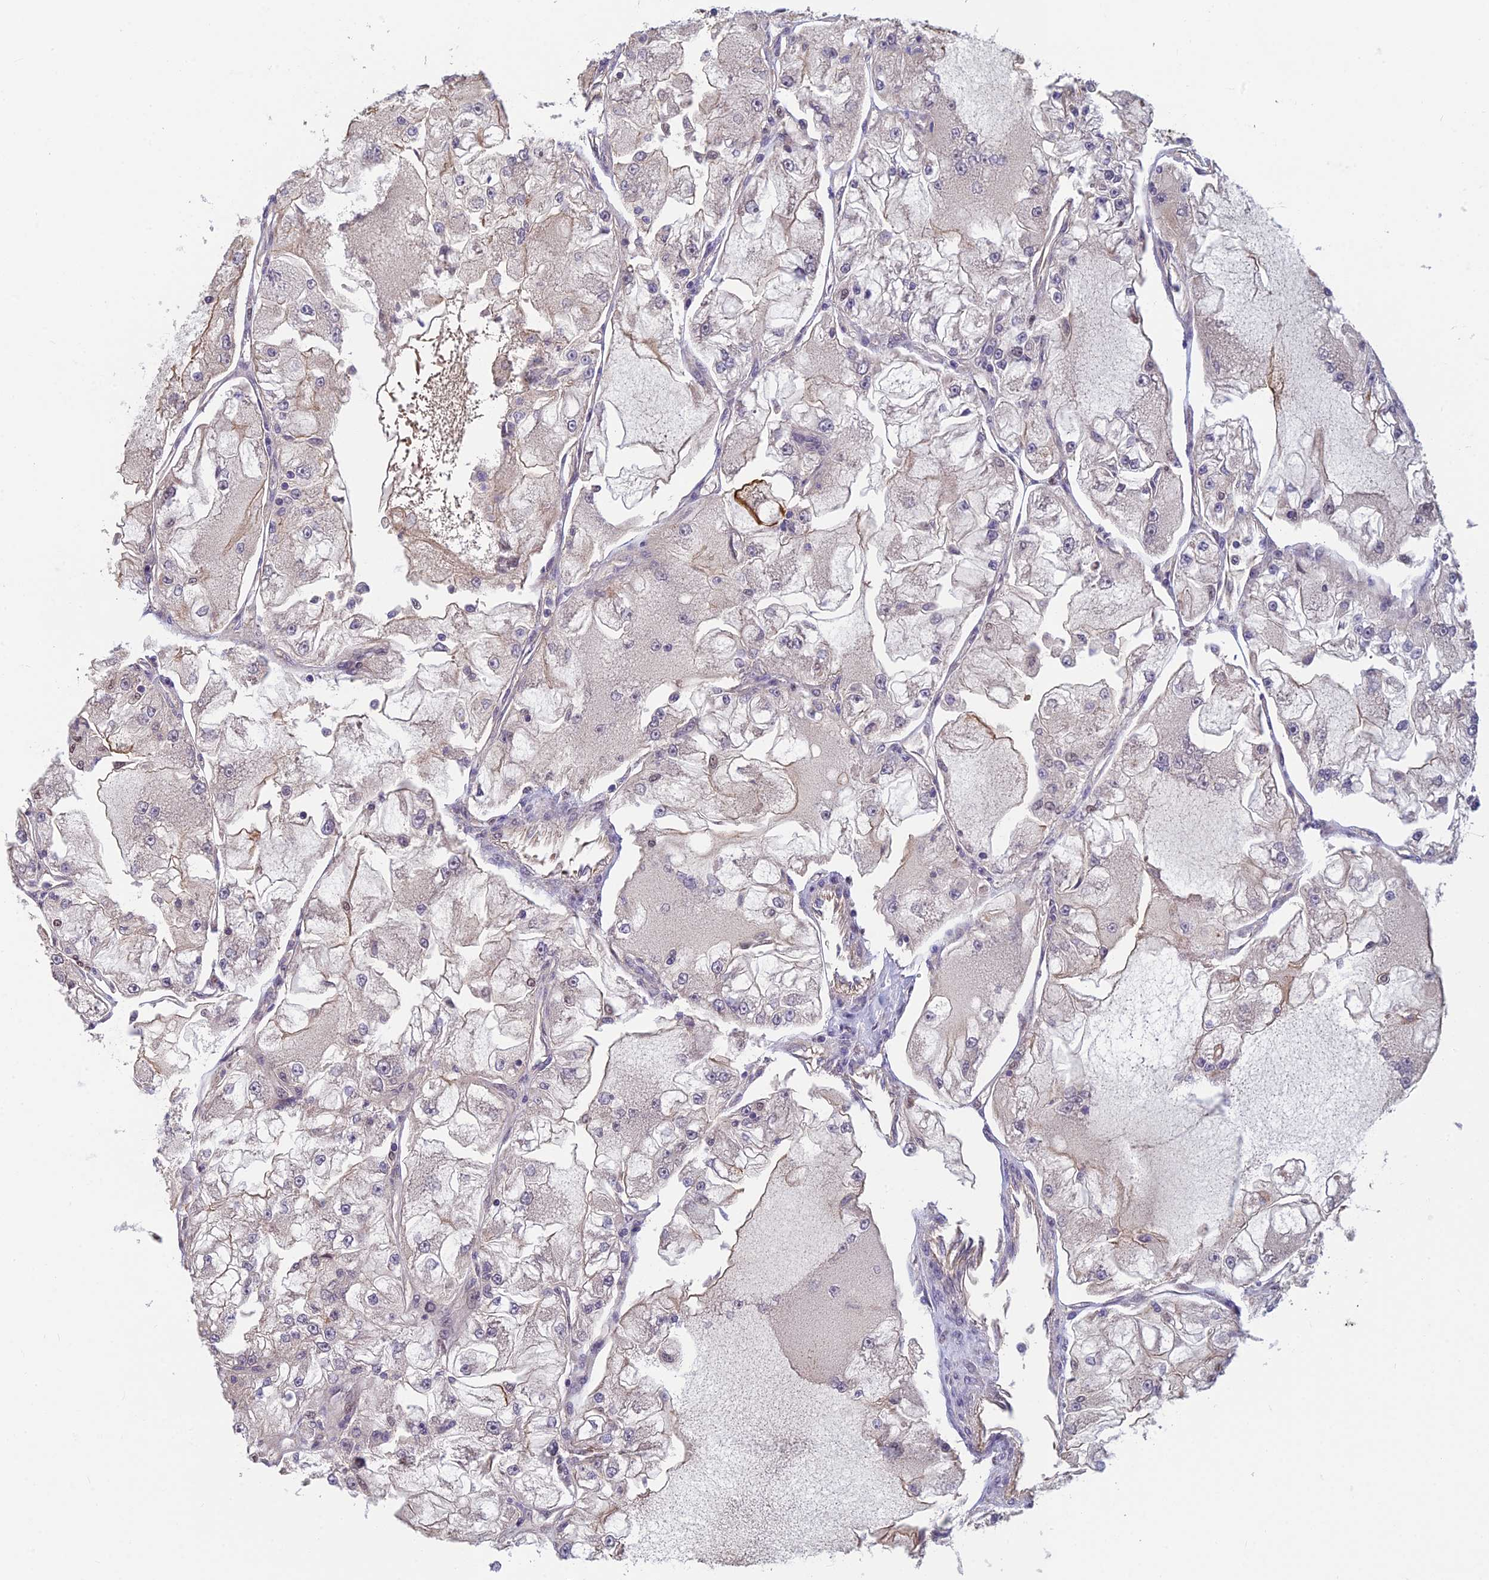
{"staining": {"intensity": "negative", "quantity": "none", "location": "none"}, "tissue": "renal cancer", "cell_type": "Tumor cells", "image_type": "cancer", "snomed": [{"axis": "morphology", "description": "Adenocarcinoma, NOS"}, {"axis": "topography", "description": "Kidney"}], "caption": "The photomicrograph exhibits no significant positivity in tumor cells of renal cancer.", "gene": "PIKFYVE", "patient": {"sex": "female", "age": 72}}